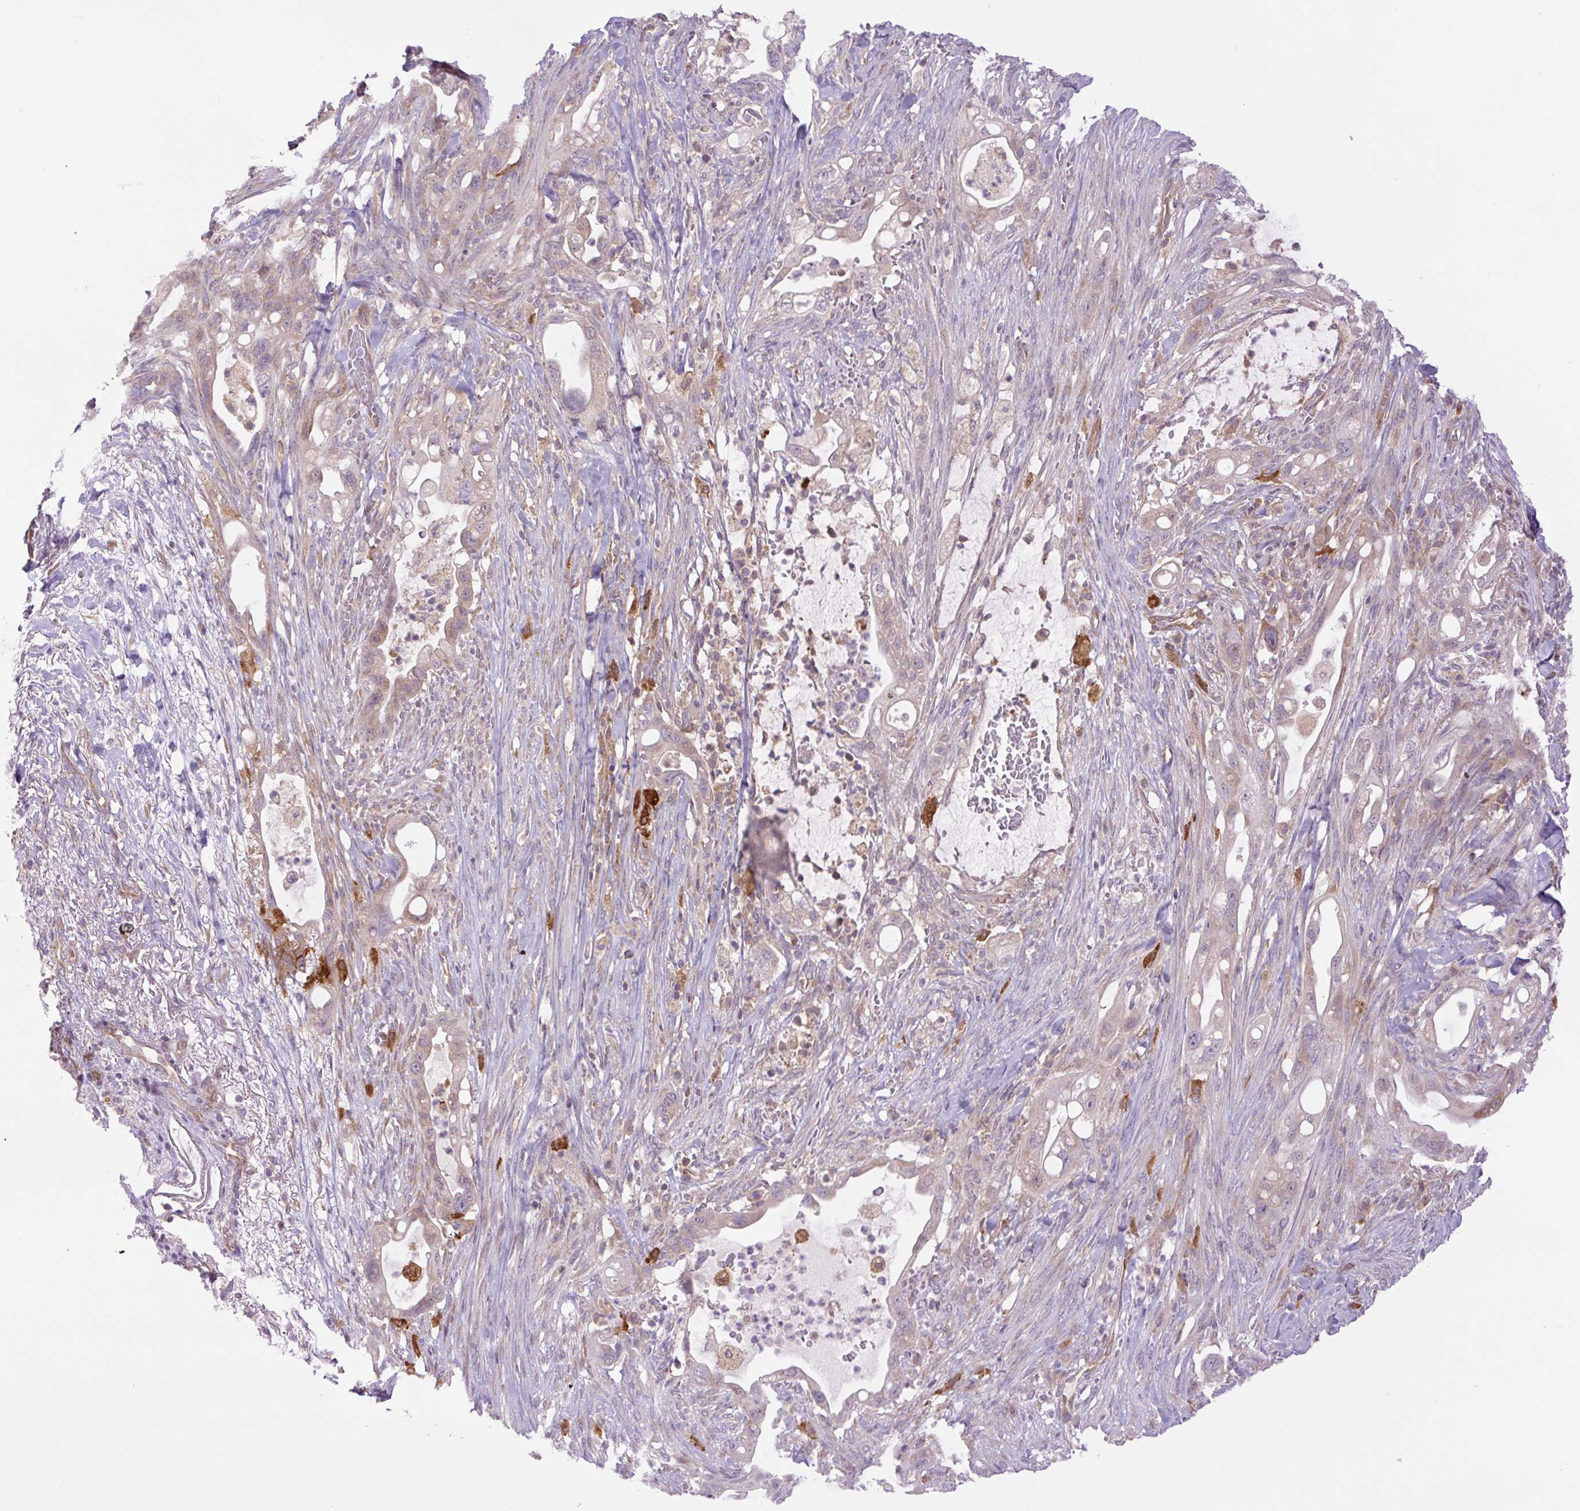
{"staining": {"intensity": "weak", "quantity": "<25%", "location": "cytoplasmic/membranous"}, "tissue": "pancreatic cancer", "cell_type": "Tumor cells", "image_type": "cancer", "snomed": [{"axis": "morphology", "description": "Adenocarcinoma, NOS"}, {"axis": "topography", "description": "Pancreas"}], "caption": "Tumor cells are negative for protein expression in human pancreatic cancer (adenocarcinoma). (DAB (3,3'-diaminobenzidine) IHC, high magnification).", "gene": "MINK1", "patient": {"sex": "male", "age": 44}}